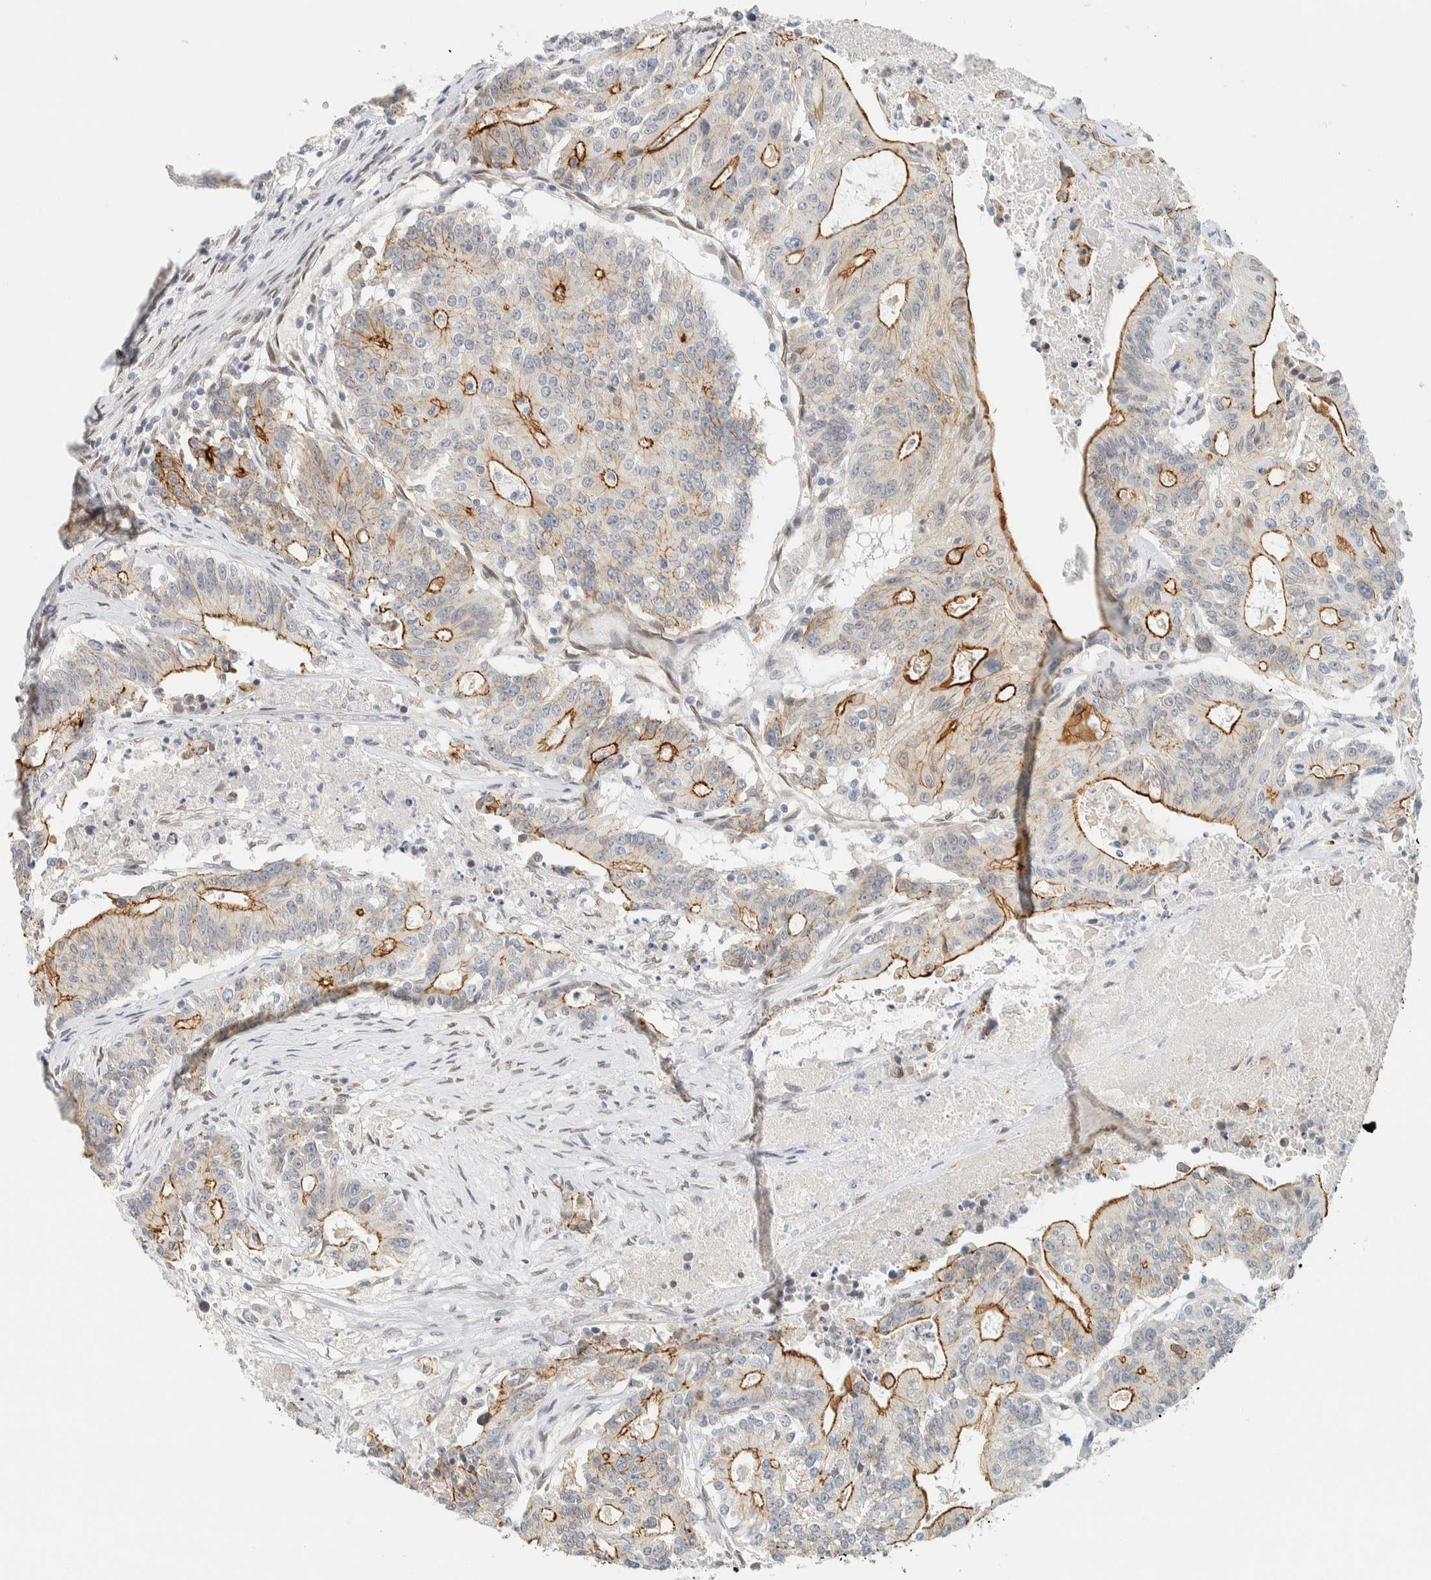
{"staining": {"intensity": "moderate", "quantity": "25%-75%", "location": "cytoplasmic/membranous"}, "tissue": "colorectal cancer", "cell_type": "Tumor cells", "image_type": "cancer", "snomed": [{"axis": "morphology", "description": "Adenocarcinoma, NOS"}, {"axis": "topography", "description": "Colon"}], "caption": "Immunohistochemistry (IHC) histopathology image of neoplastic tissue: human colorectal adenocarcinoma stained using immunohistochemistry (IHC) shows medium levels of moderate protein expression localized specifically in the cytoplasmic/membranous of tumor cells, appearing as a cytoplasmic/membranous brown color.", "gene": "C1QTNF12", "patient": {"sex": "female", "age": 77}}